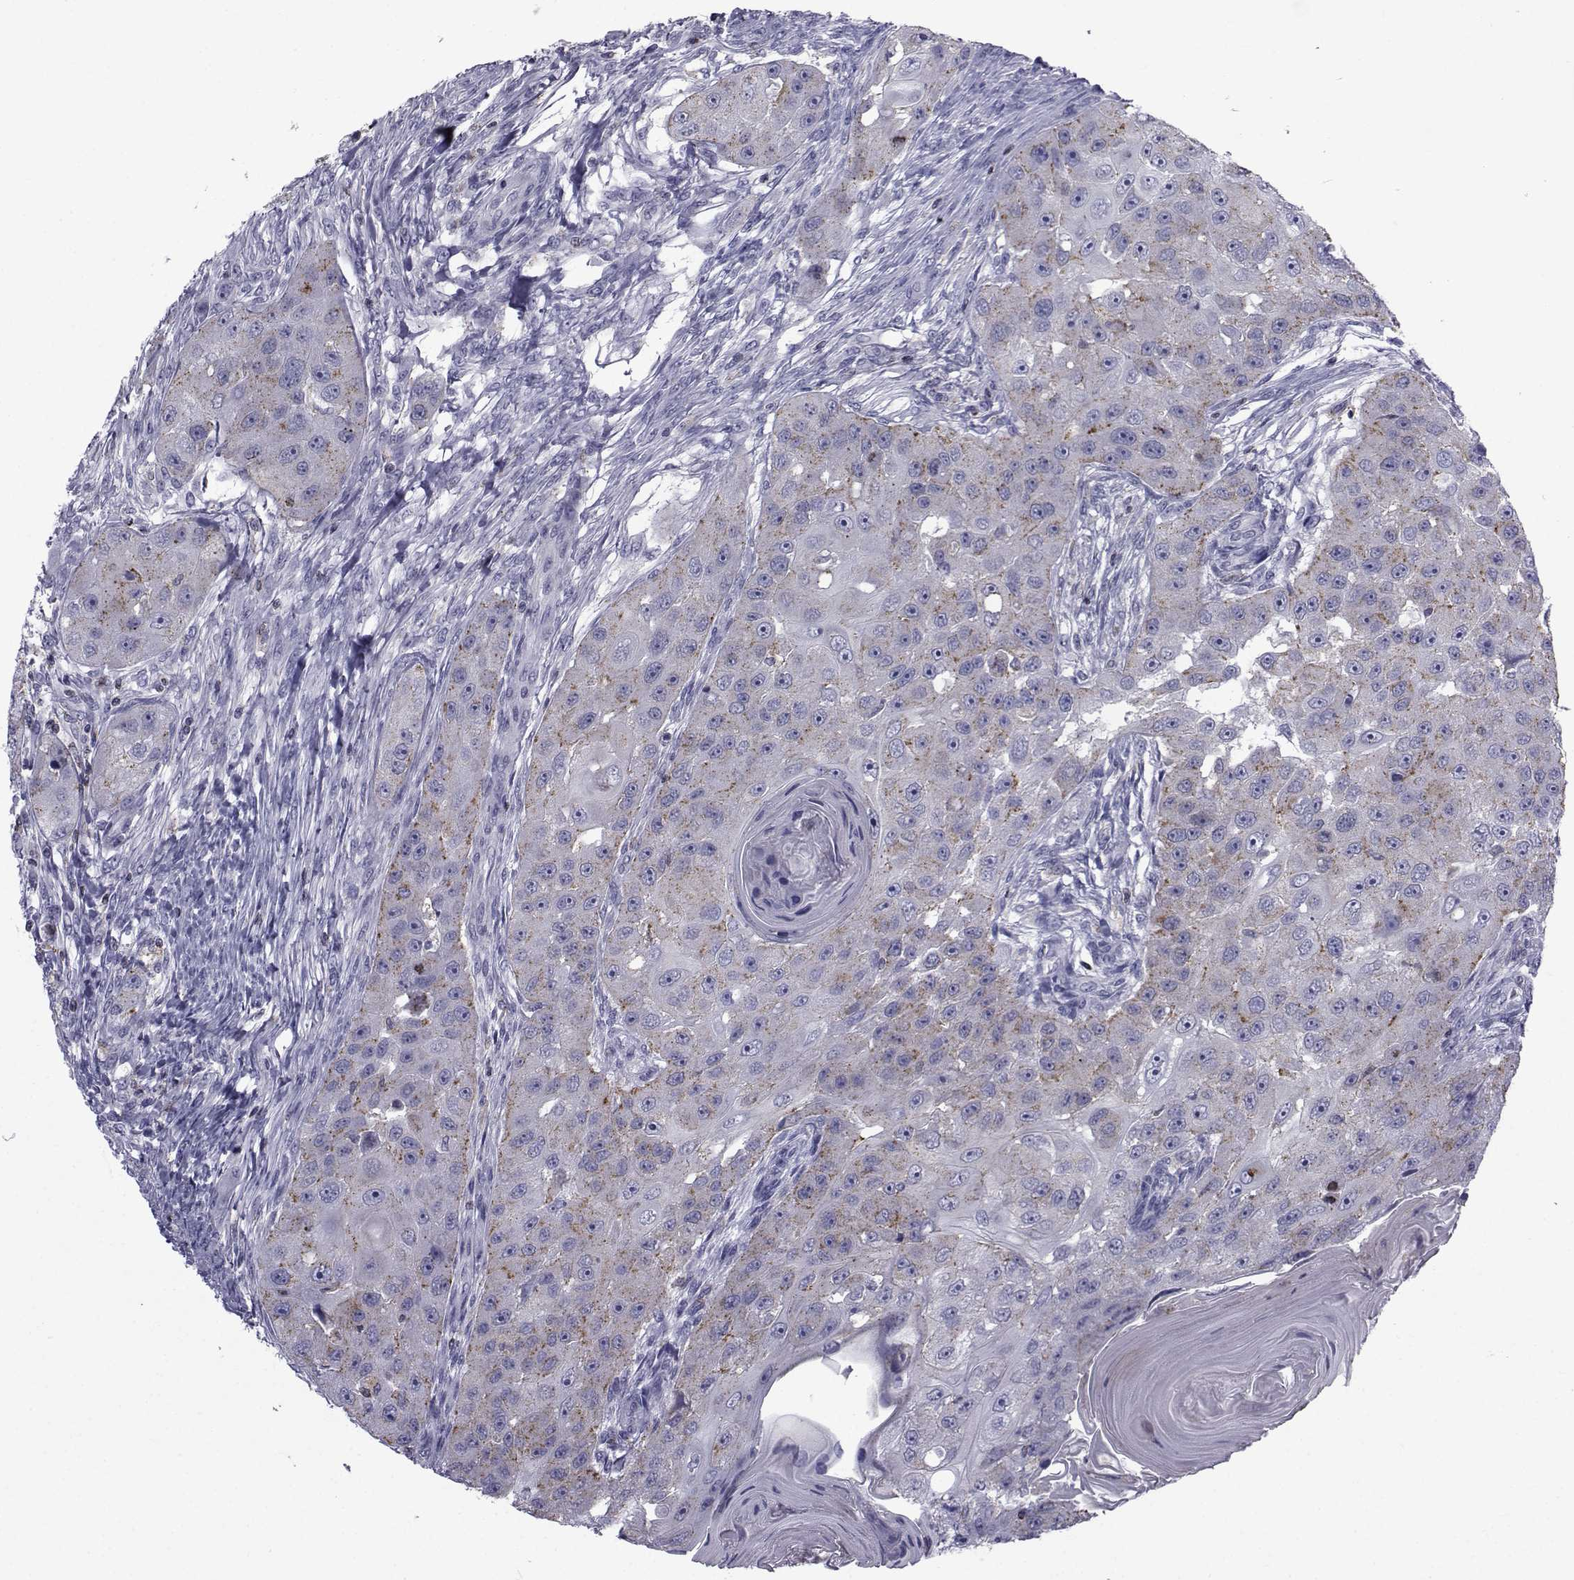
{"staining": {"intensity": "moderate", "quantity": "25%-75%", "location": "cytoplasmic/membranous"}, "tissue": "head and neck cancer", "cell_type": "Tumor cells", "image_type": "cancer", "snomed": [{"axis": "morphology", "description": "Squamous cell carcinoma, NOS"}, {"axis": "topography", "description": "Head-Neck"}], "caption": "An IHC photomicrograph of neoplastic tissue is shown. Protein staining in brown highlights moderate cytoplasmic/membranous positivity in head and neck cancer within tumor cells.", "gene": "PDE6H", "patient": {"sex": "male", "age": 51}}